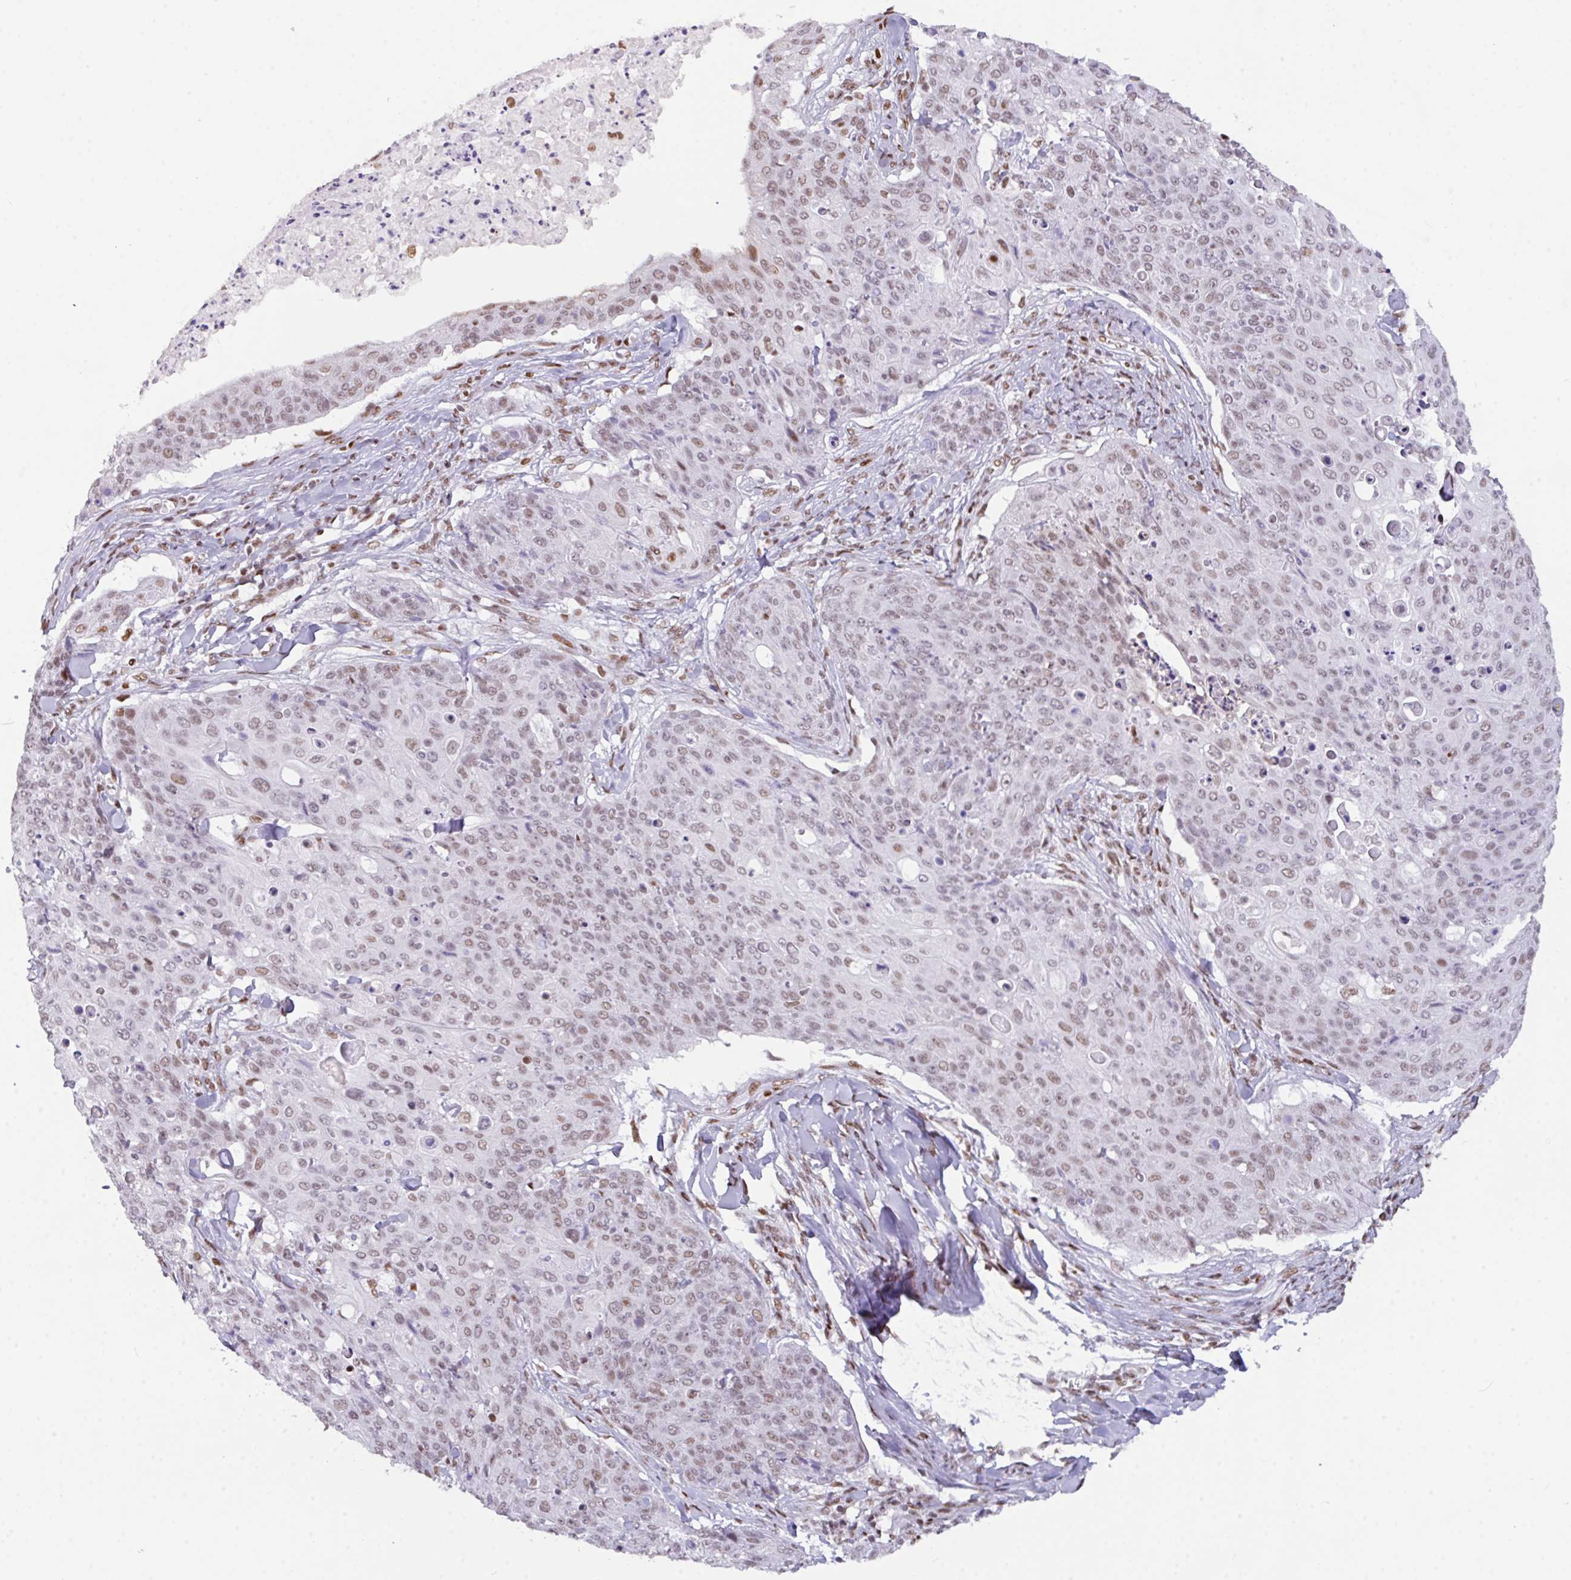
{"staining": {"intensity": "weak", "quantity": "25%-75%", "location": "nuclear"}, "tissue": "skin cancer", "cell_type": "Tumor cells", "image_type": "cancer", "snomed": [{"axis": "morphology", "description": "Squamous cell carcinoma, NOS"}, {"axis": "topography", "description": "Skin"}, {"axis": "topography", "description": "Vulva"}], "caption": "IHC (DAB) staining of skin cancer (squamous cell carcinoma) demonstrates weak nuclear protein staining in approximately 25%-75% of tumor cells. (DAB (3,3'-diaminobenzidine) IHC, brown staining for protein, blue staining for nuclei).", "gene": "CLP1", "patient": {"sex": "female", "age": 85}}